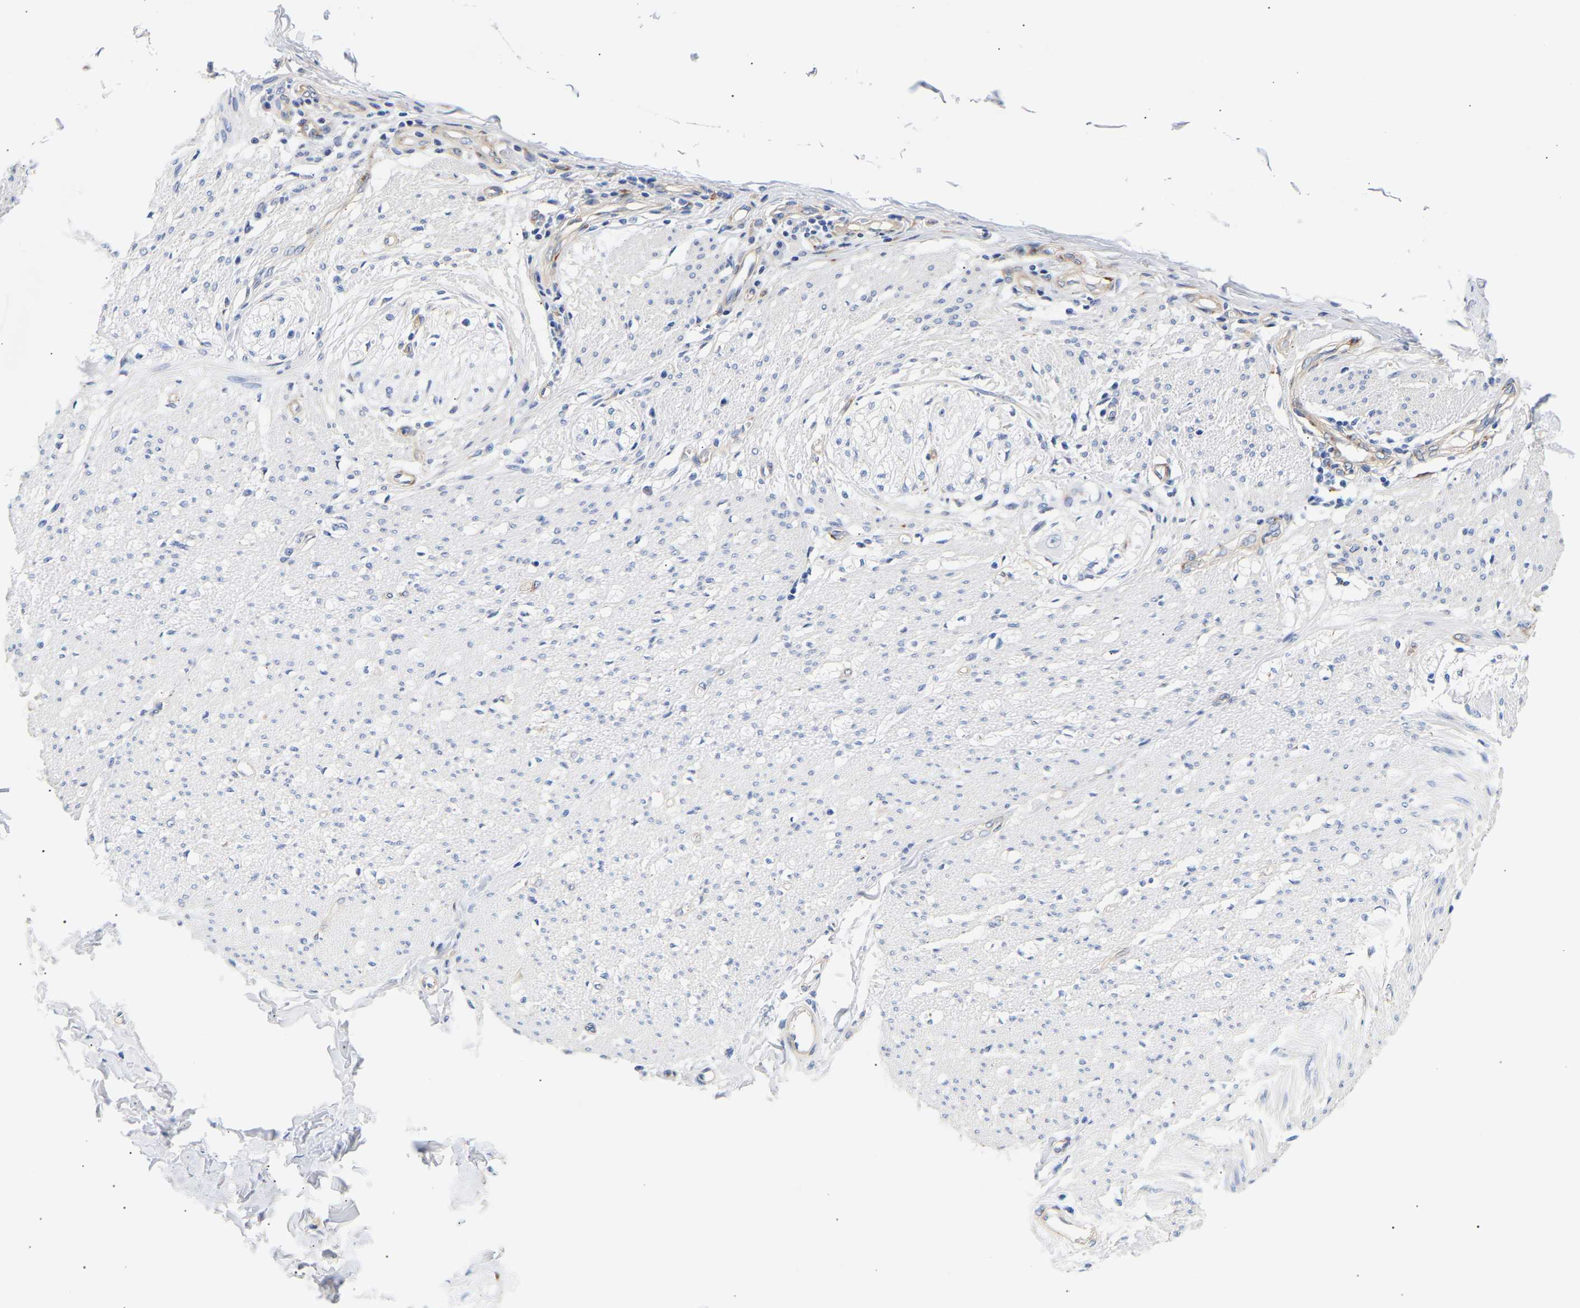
{"staining": {"intensity": "negative", "quantity": "none", "location": "none"}, "tissue": "smooth muscle", "cell_type": "Smooth muscle cells", "image_type": "normal", "snomed": [{"axis": "morphology", "description": "Normal tissue, NOS"}, {"axis": "morphology", "description": "Adenocarcinoma, NOS"}, {"axis": "topography", "description": "Colon"}, {"axis": "topography", "description": "Peripheral nerve tissue"}], "caption": "Human smooth muscle stained for a protein using immunohistochemistry (IHC) reveals no staining in smooth muscle cells.", "gene": "IGFBP7", "patient": {"sex": "male", "age": 14}}